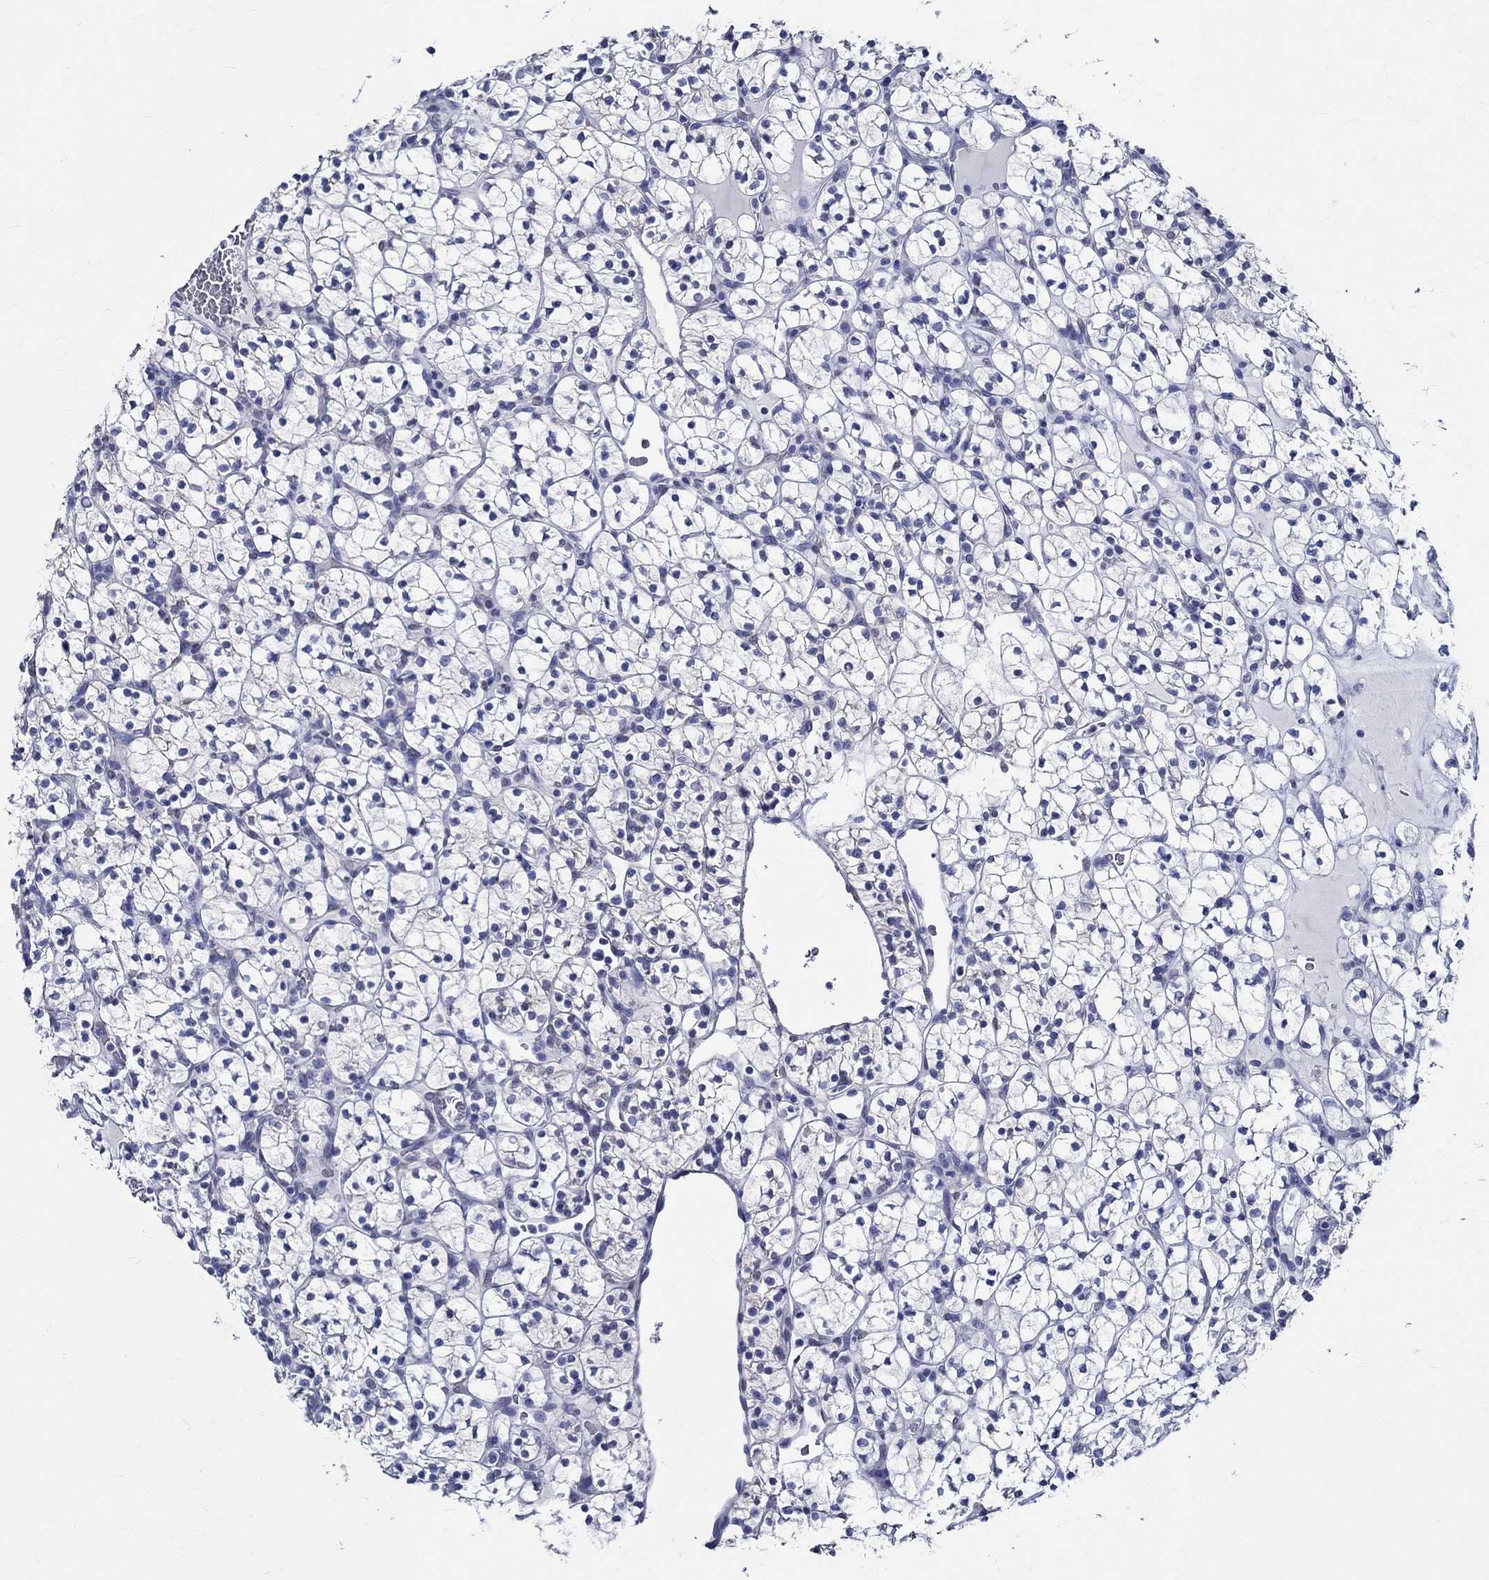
{"staining": {"intensity": "negative", "quantity": "none", "location": "none"}, "tissue": "renal cancer", "cell_type": "Tumor cells", "image_type": "cancer", "snomed": [{"axis": "morphology", "description": "Adenocarcinoma, NOS"}, {"axis": "topography", "description": "Kidney"}], "caption": "An image of human adenocarcinoma (renal) is negative for staining in tumor cells.", "gene": "TSPAN16", "patient": {"sex": "female", "age": 89}}